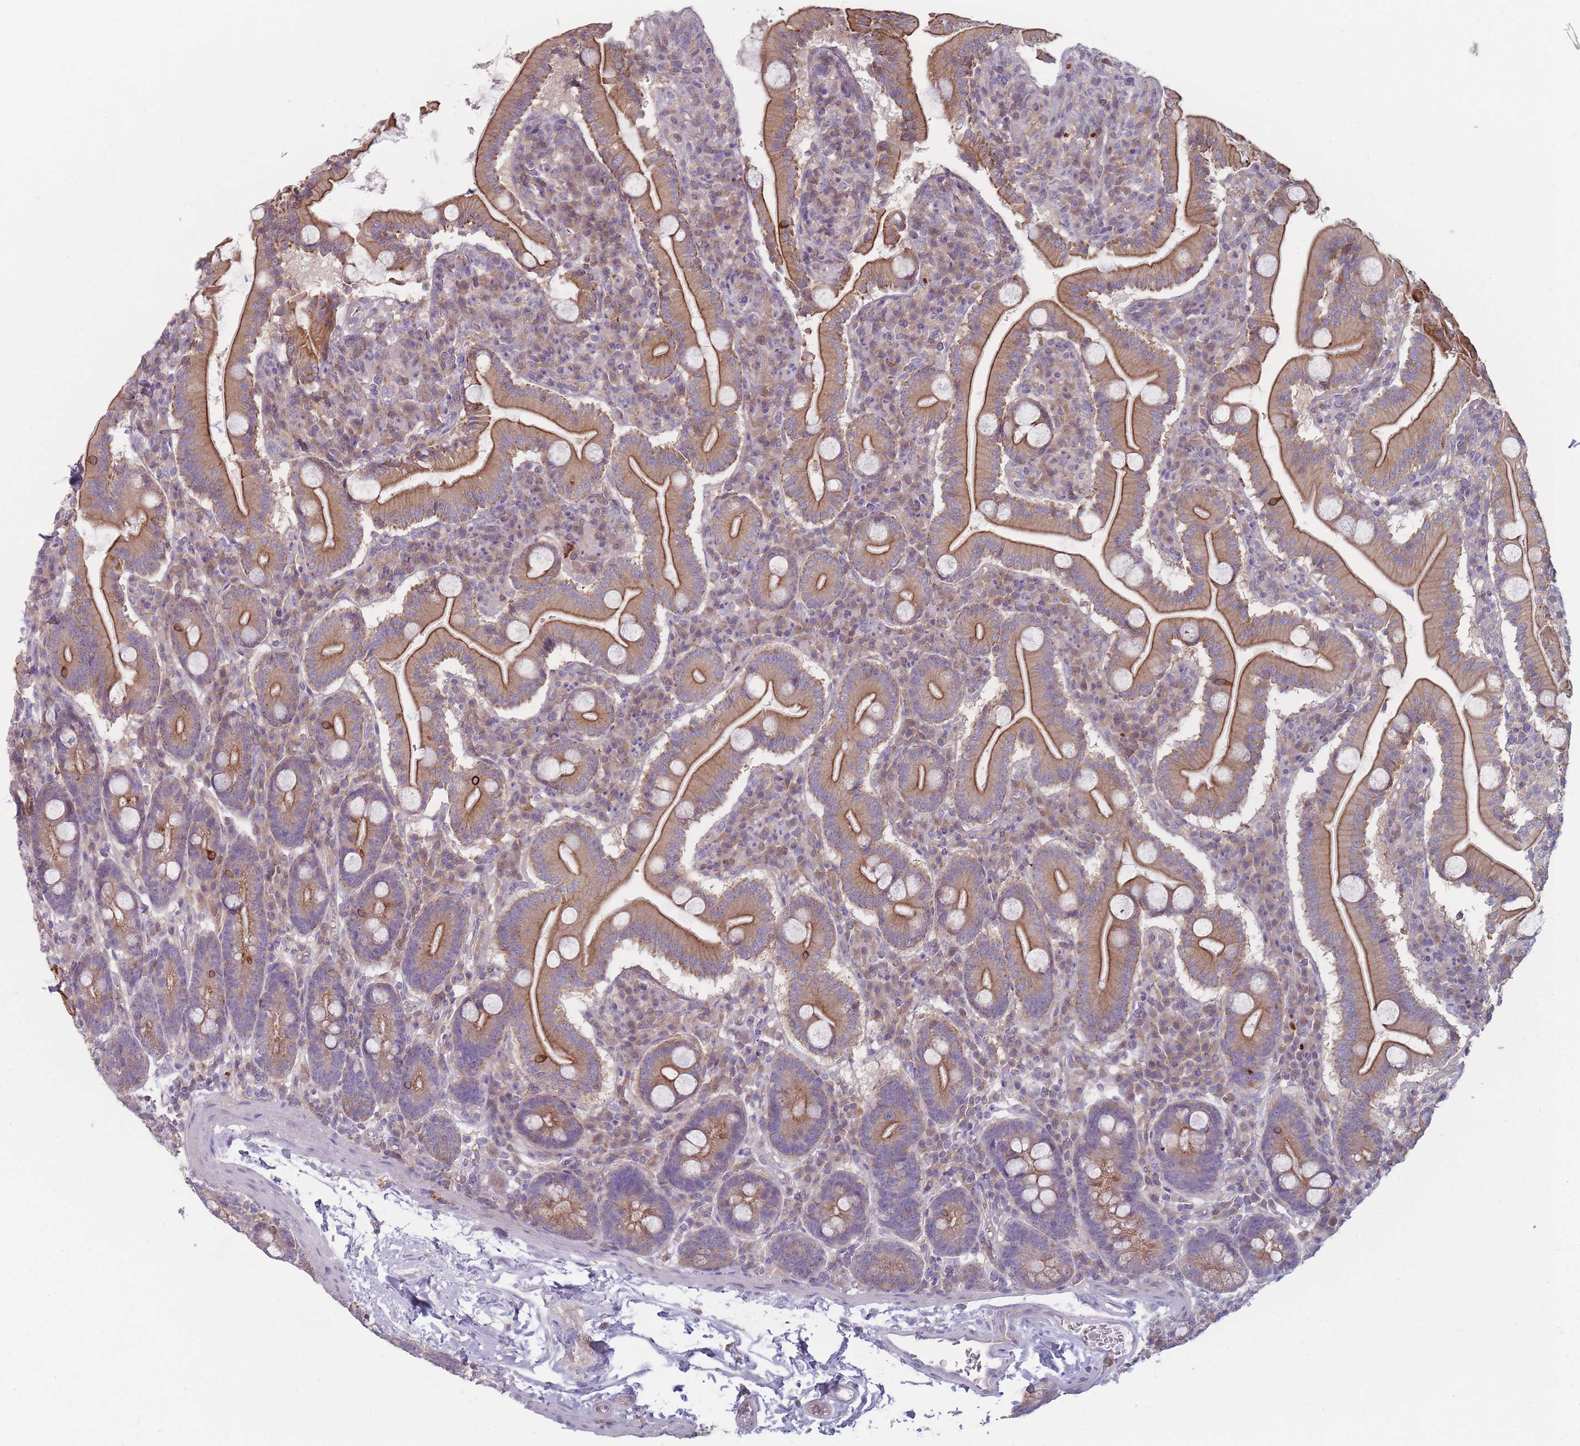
{"staining": {"intensity": "moderate", "quantity": ">75%", "location": "cytoplasmic/membranous"}, "tissue": "duodenum", "cell_type": "Glandular cells", "image_type": "normal", "snomed": [{"axis": "morphology", "description": "Normal tissue, NOS"}, {"axis": "topography", "description": "Duodenum"}], "caption": "Protein staining of unremarkable duodenum displays moderate cytoplasmic/membranous expression in approximately >75% of glandular cells.", "gene": "HSBP1L1", "patient": {"sex": "male", "age": 35}}